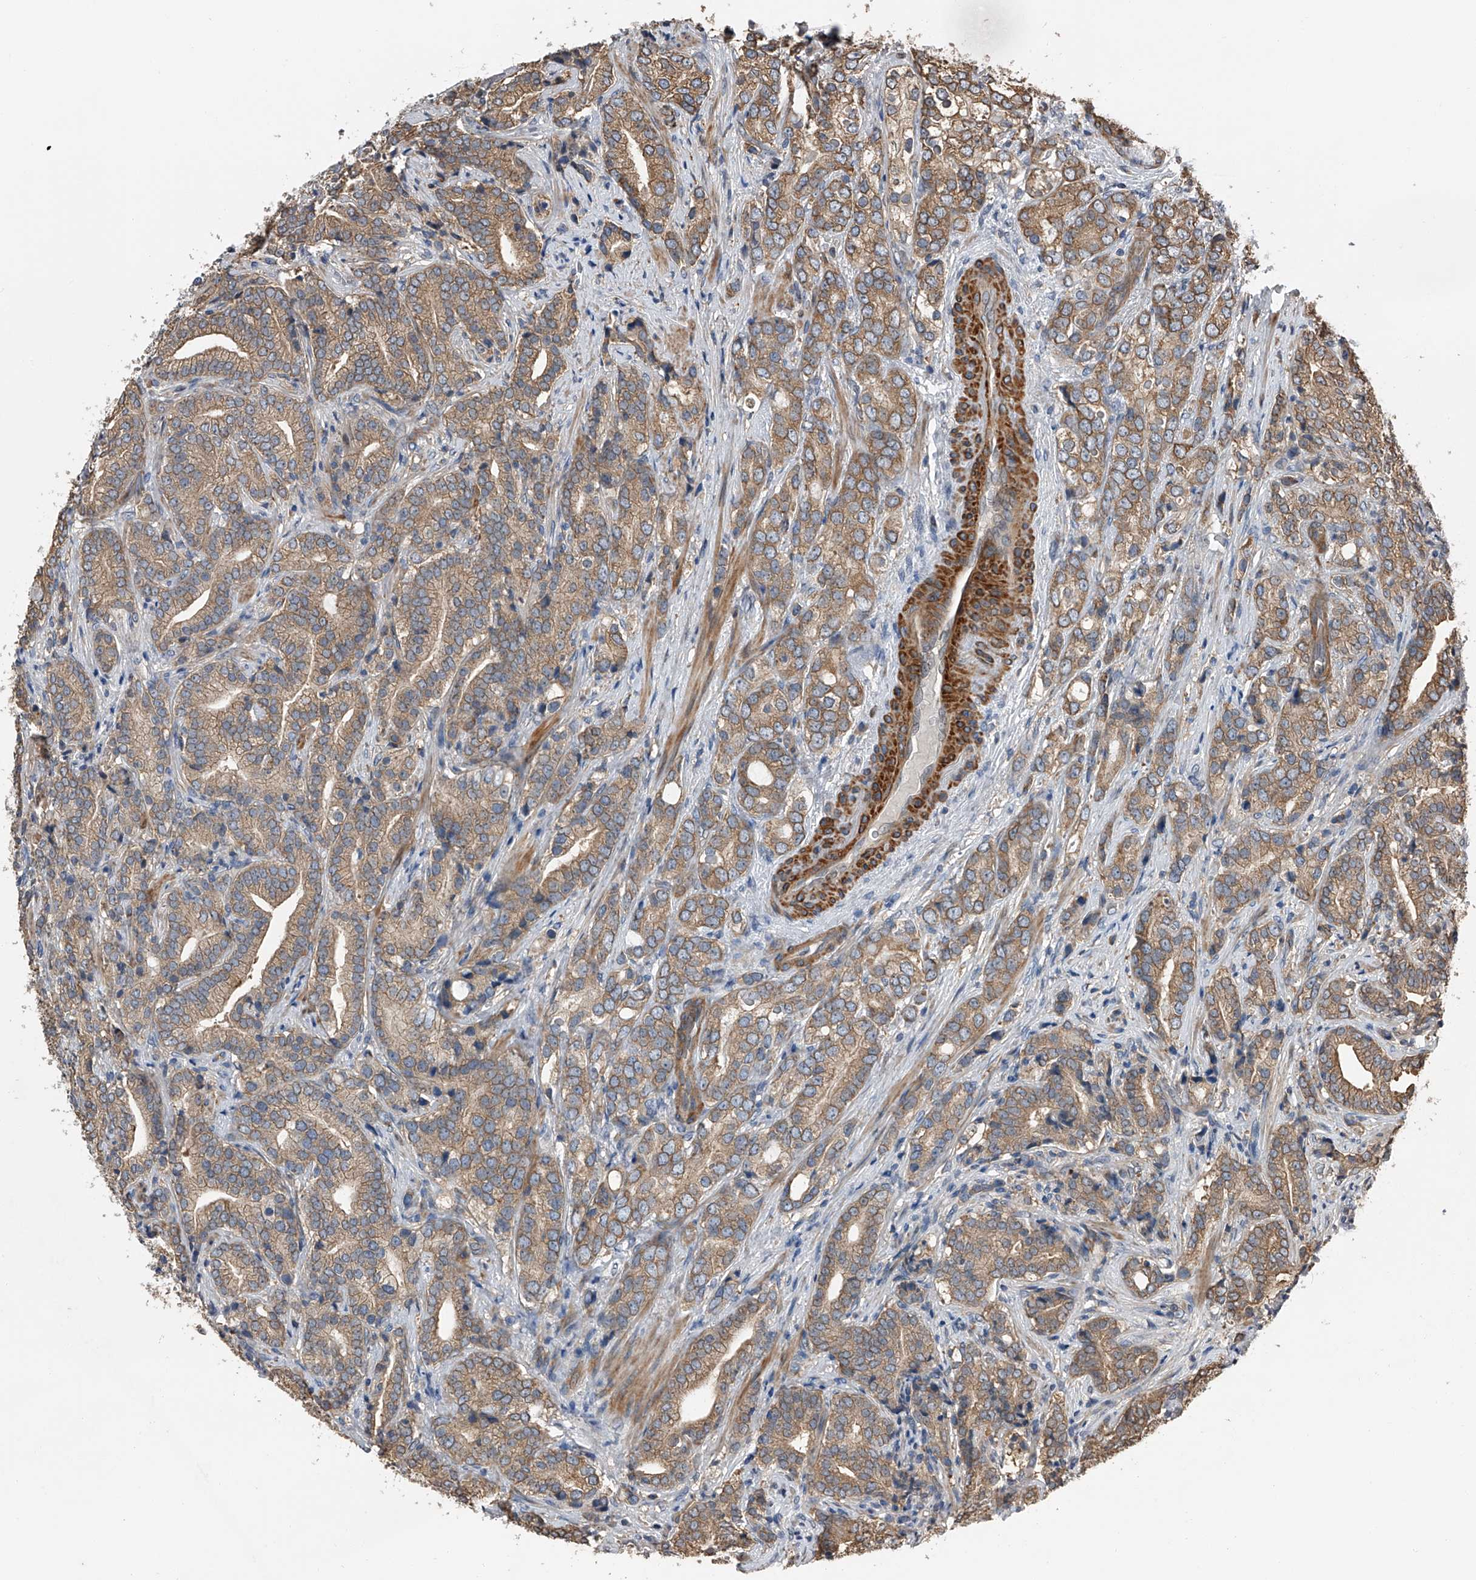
{"staining": {"intensity": "moderate", "quantity": ">75%", "location": "cytoplasmic/membranous"}, "tissue": "prostate cancer", "cell_type": "Tumor cells", "image_type": "cancer", "snomed": [{"axis": "morphology", "description": "Adenocarcinoma, High grade"}, {"axis": "topography", "description": "Prostate"}], "caption": "Immunohistochemistry photomicrograph of neoplastic tissue: human prostate cancer (high-grade adenocarcinoma) stained using IHC displays medium levels of moderate protein expression localized specifically in the cytoplasmic/membranous of tumor cells, appearing as a cytoplasmic/membranous brown color.", "gene": "KCNJ2", "patient": {"sex": "male", "age": 57}}